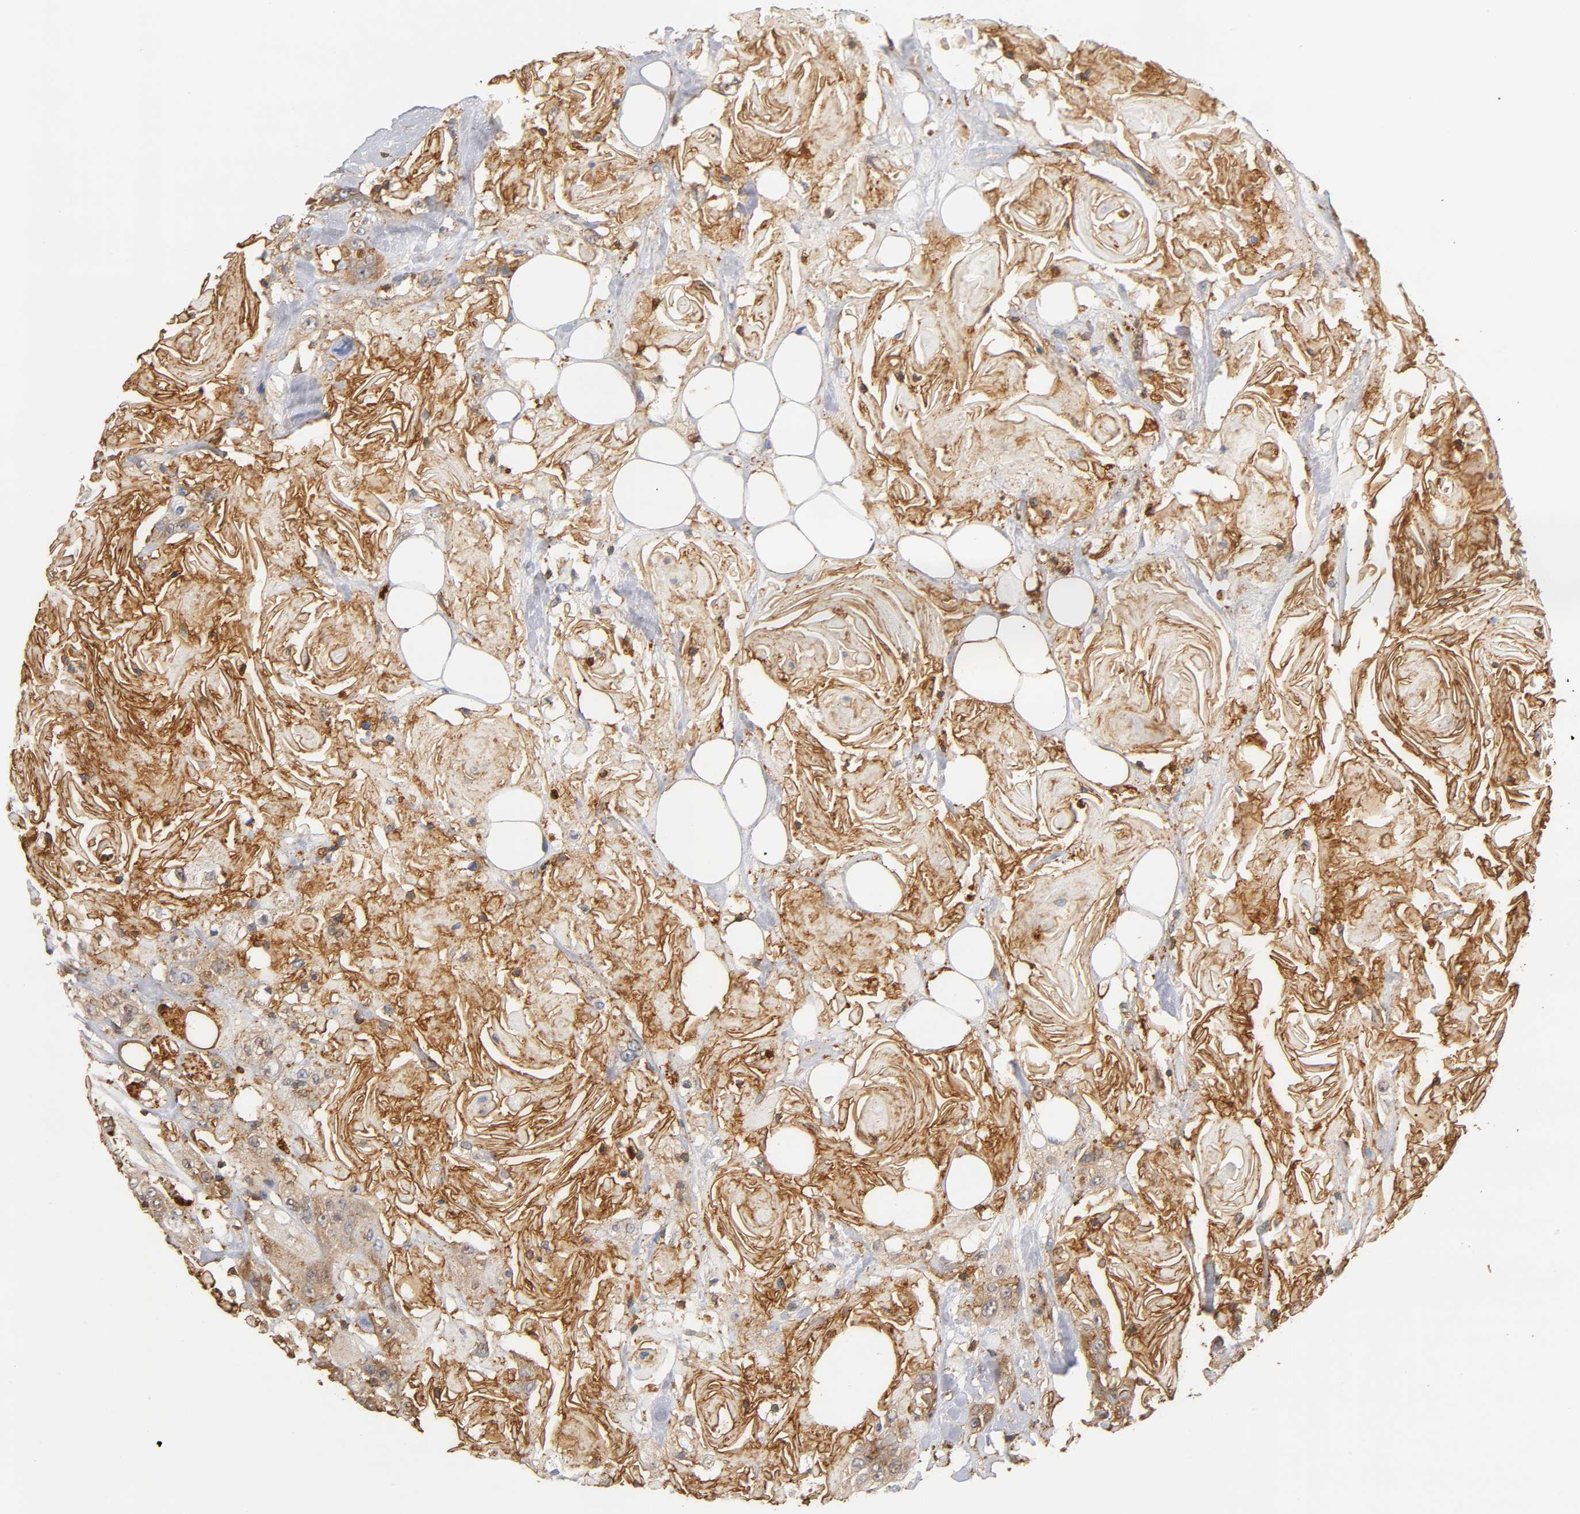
{"staining": {"intensity": "moderate", "quantity": ">75%", "location": "cytoplasmic/membranous"}, "tissue": "head and neck cancer", "cell_type": "Tumor cells", "image_type": "cancer", "snomed": [{"axis": "morphology", "description": "Squamous cell carcinoma, NOS"}, {"axis": "topography", "description": "Head-Neck"}], "caption": "Immunohistochemistry (IHC) (DAB (3,3'-diaminobenzidine)) staining of human head and neck cancer (squamous cell carcinoma) demonstrates moderate cytoplasmic/membranous protein expression in about >75% of tumor cells.", "gene": "ANXA11", "patient": {"sex": "female", "age": 84}}